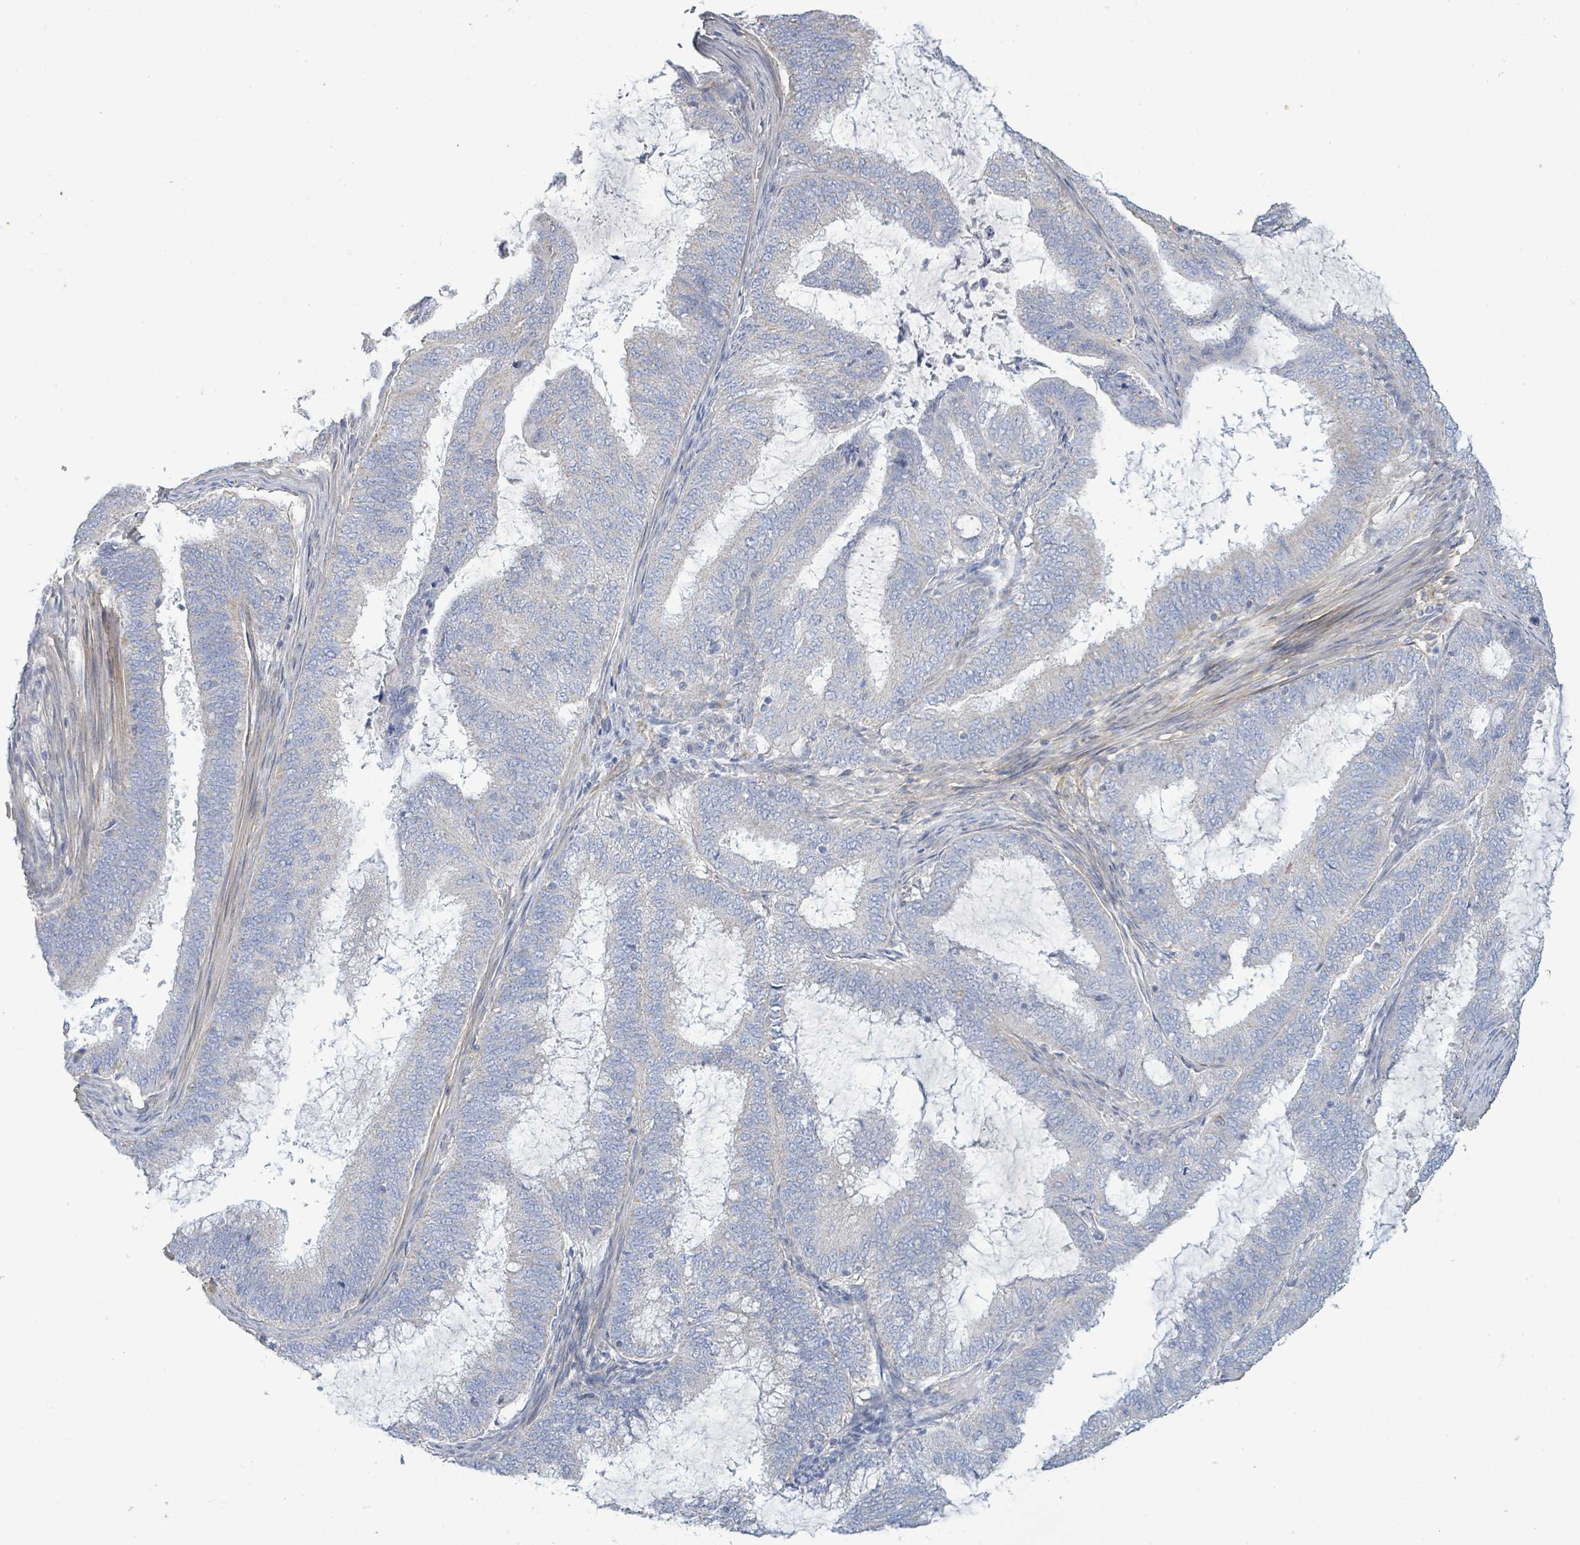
{"staining": {"intensity": "negative", "quantity": "none", "location": "none"}, "tissue": "endometrial cancer", "cell_type": "Tumor cells", "image_type": "cancer", "snomed": [{"axis": "morphology", "description": "Adenocarcinoma, NOS"}, {"axis": "topography", "description": "Endometrium"}], "caption": "IHC histopathology image of neoplastic tissue: endometrial cancer (adenocarcinoma) stained with DAB (3,3'-diaminobenzidine) demonstrates no significant protein positivity in tumor cells.", "gene": "ALG12", "patient": {"sex": "female", "age": 51}}